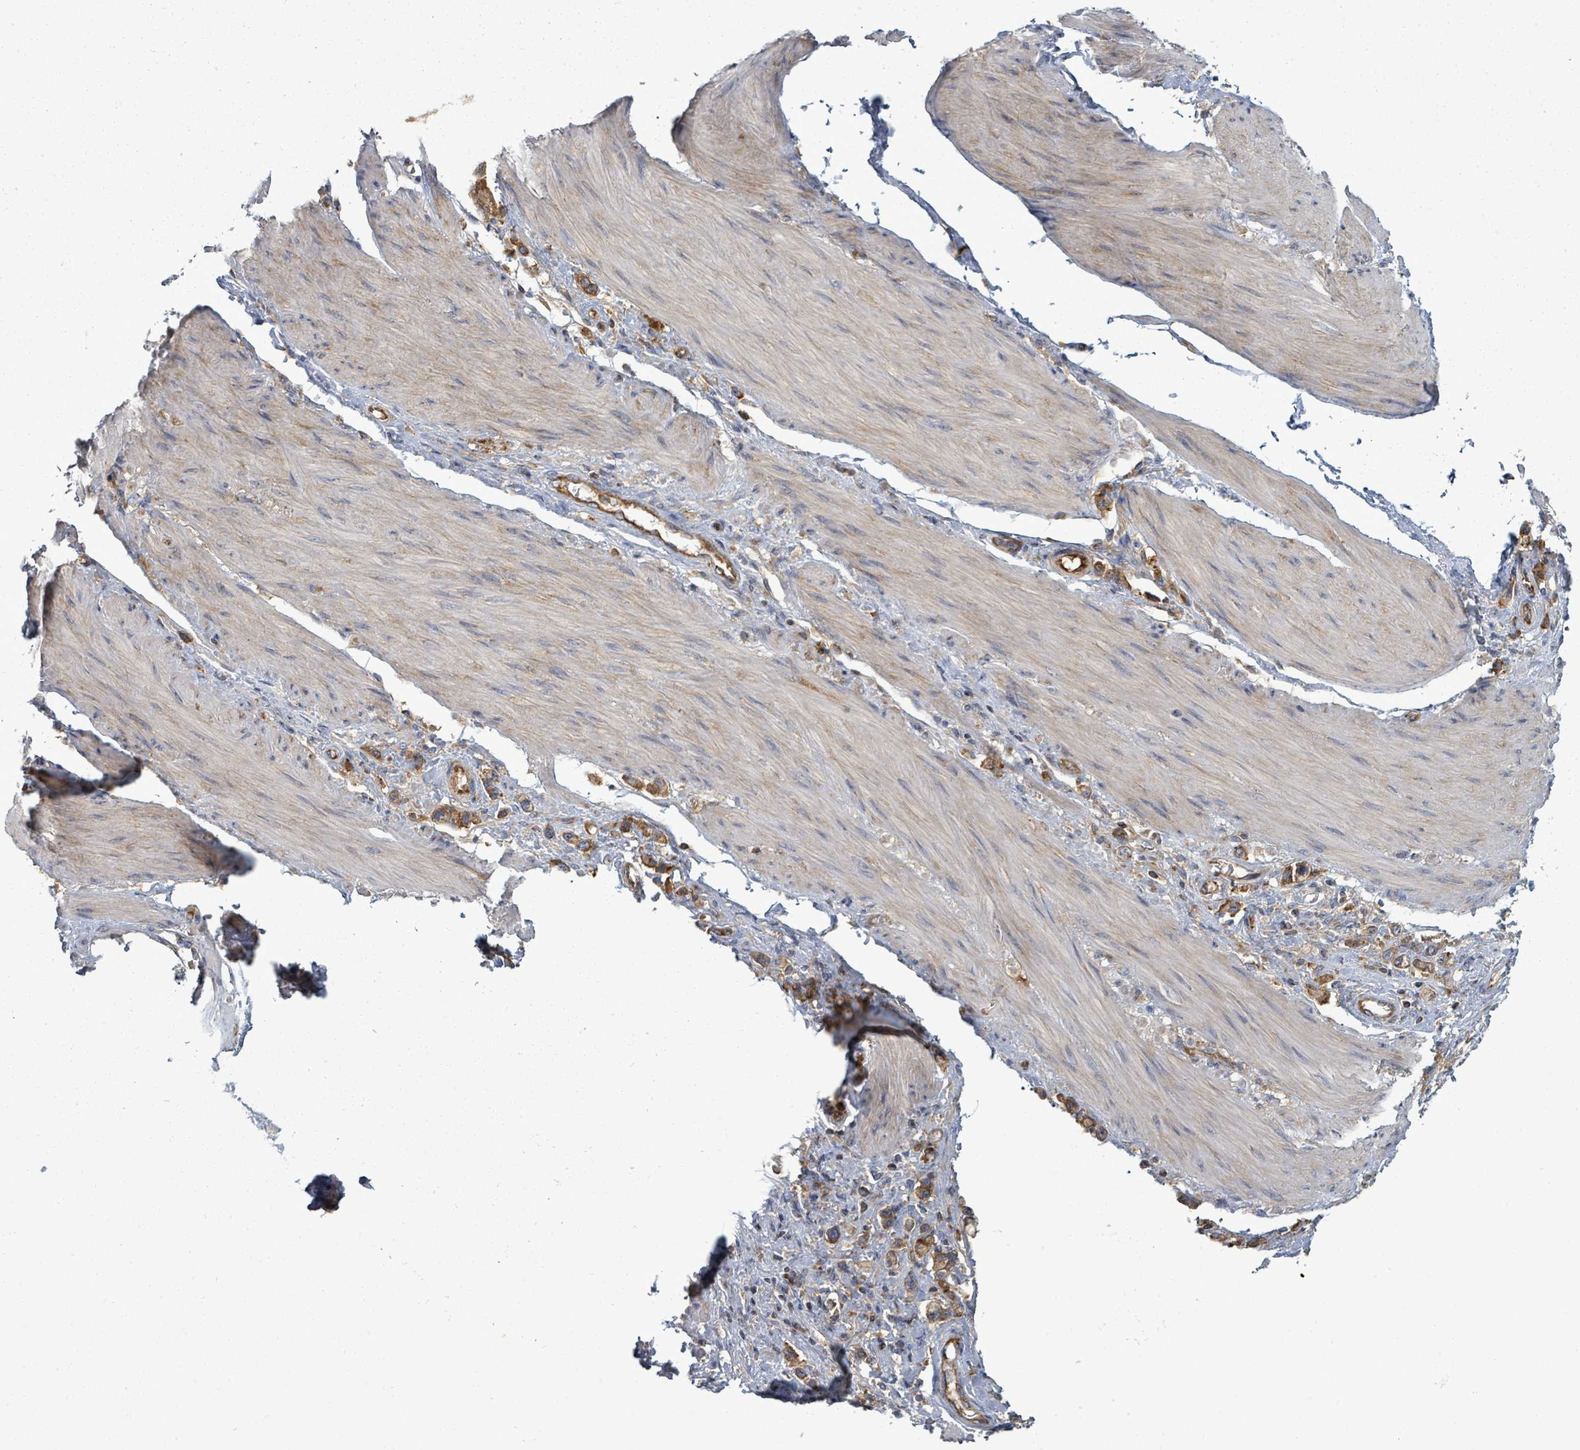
{"staining": {"intensity": "moderate", "quantity": ">75%", "location": "cytoplasmic/membranous"}, "tissue": "stomach cancer", "cell_type": "Tumor cells", "image_type": "cancer", "snomed": [{"axis": "morphology", "description": "Adenocarcinoma, NOS"}, {"axis": "topography", "description": "Stomach"}], "caption": "This image demonstrates immunohistochemistry staining of human adenocarcinoma (stomach), with medium moderate cytoplasmic/membranous expression in about >75% of tumor cells.", "gene": "EIF3C", "patient": {"sex": "female", "age": 65}}